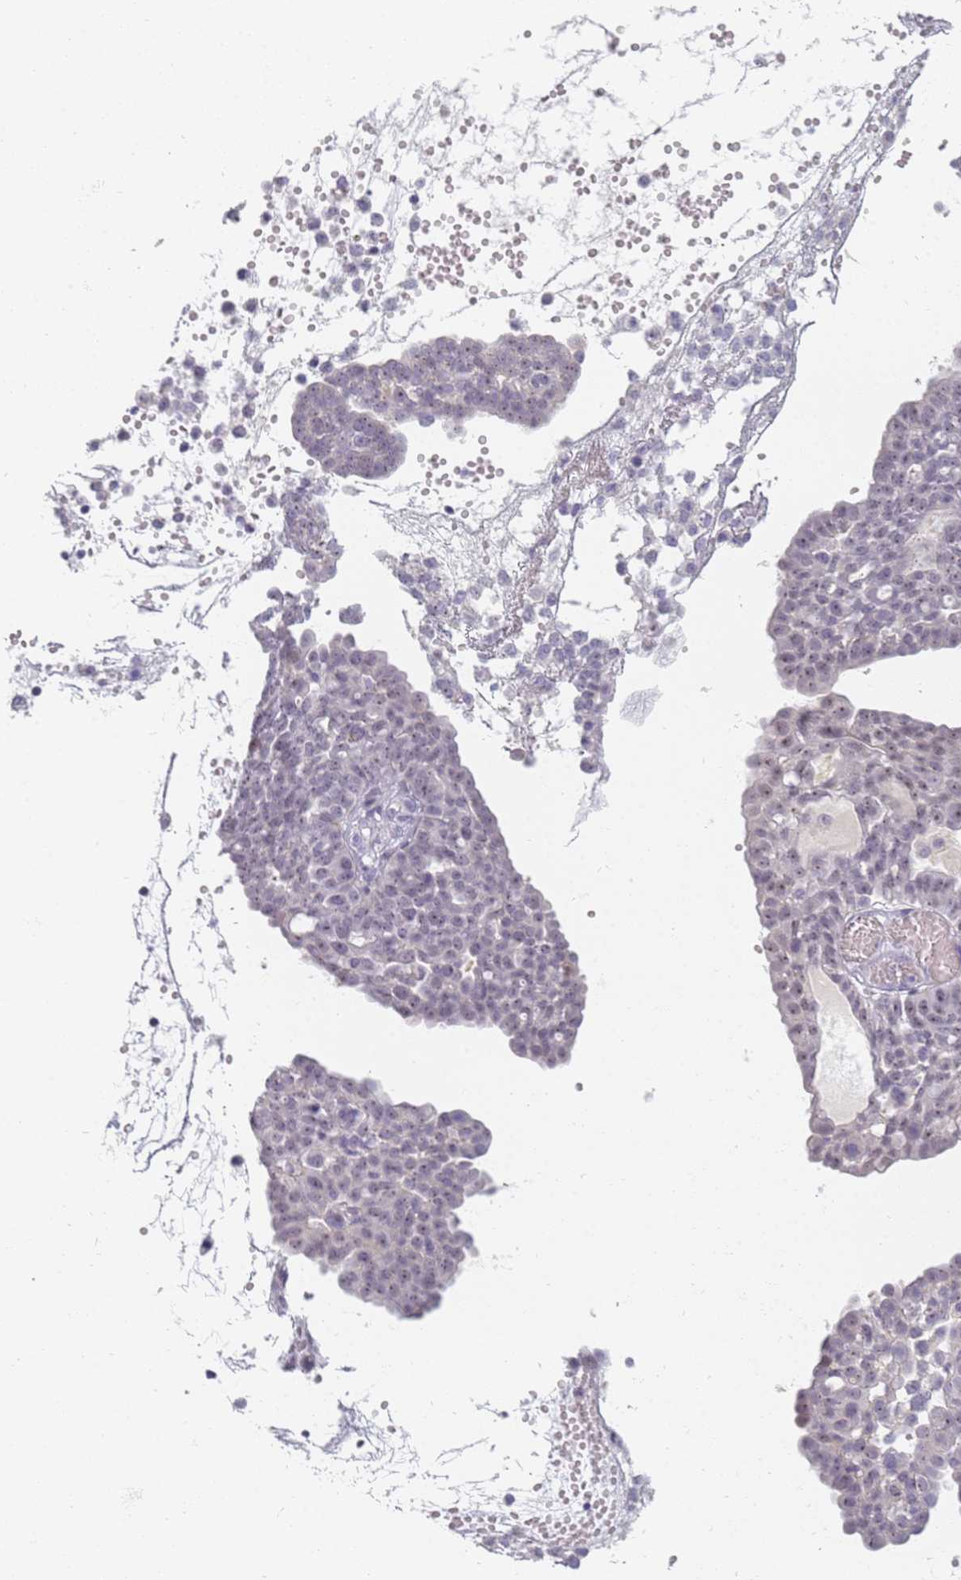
{"staining": {"intensity": "weak", "quantity": "<25%", "location": "nuclear"}, "tissue": "ovarian cancer", "cell_type": "Tumor cells", "image_type": "cancer", "snomed": [{"axis": "morphology", "description": "Cystadenocarcinoma, serous, NOS"}, {"axis": "topography", "description": "Soft tissue"}, {"axis": "topography", "description": "Ovary"}], "caption": "Immunohistochemistry photomicrograph of neoplastic tissue: human serous cystadenocarcinoma (ovarian) stained with DAB (3,3'-diaminobenzidine) displays no significant protein staining in tumor cells. (Stains: DAB immunohistochemistry with hematoxylin counter stain, Microscopy: brightfield microscopy at high magnification).", "gene": "SLC38A9", "patient": {"sex": "female", "age": 57}}